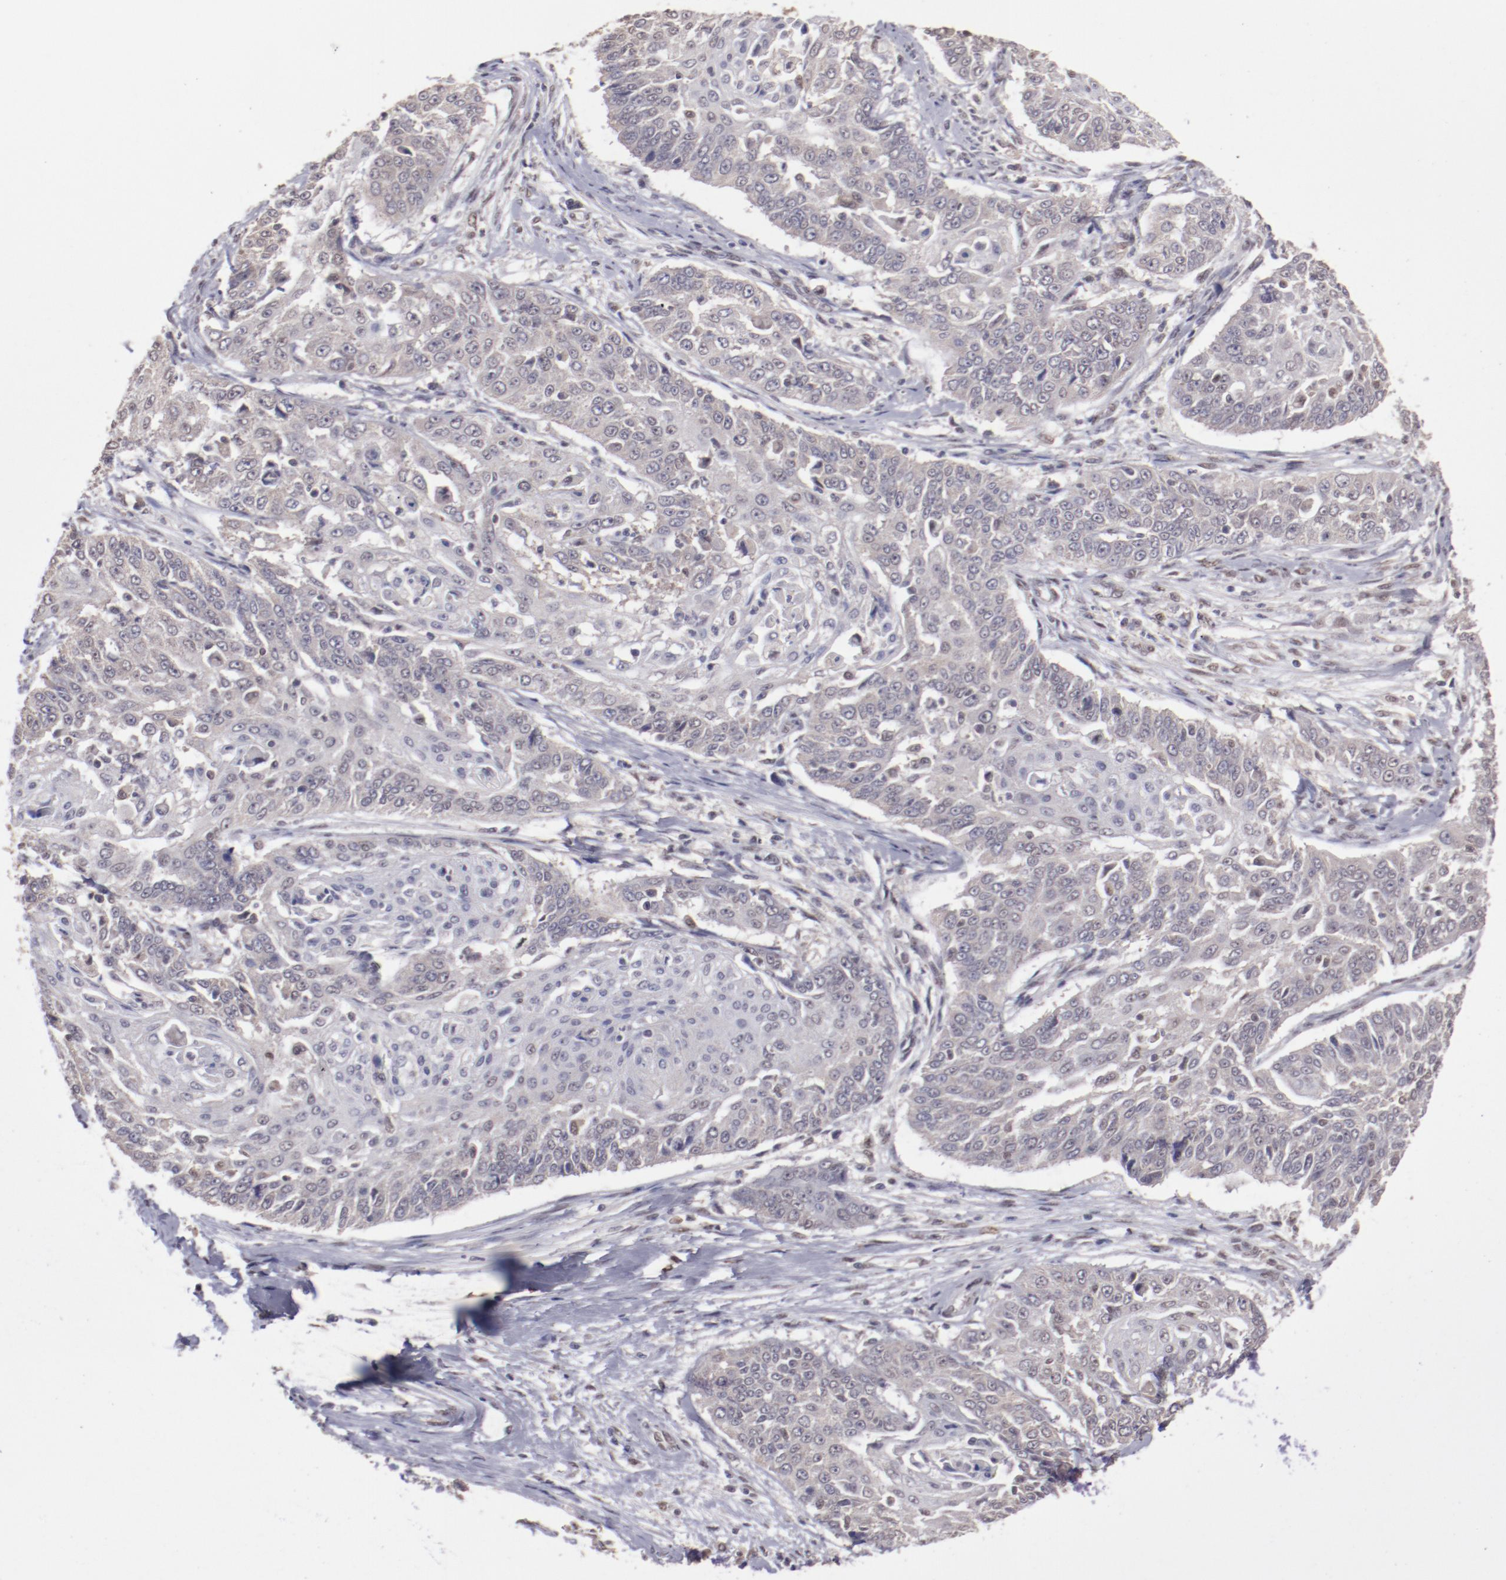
{"staining": {"intensity": "negative", "quantity": "none", "location": "none"}, "tissue": "cervical cancer", "cell_type": "Tumor cells", "image_type": "cancer", "snomed": [{"axis": "morphology", "description": "Squamous cell carcinoma, NOS"}, {"axis": "topography", "description": "Cervix"}], "caption": "Immunohistochemistry micrograph of human cervical squamous cell carcinoma stained for a protein (brown), which displays no expression in tumor cells. (Stains: DAB (3,3'-diaminobenzidine) immunohistochemistry (IHC) with hematoxylin counter stain, Microscopy: brightfield microscopy at high magnification).", "gene": "ARNT", "patient": {"sex": "female", "age": 64}}